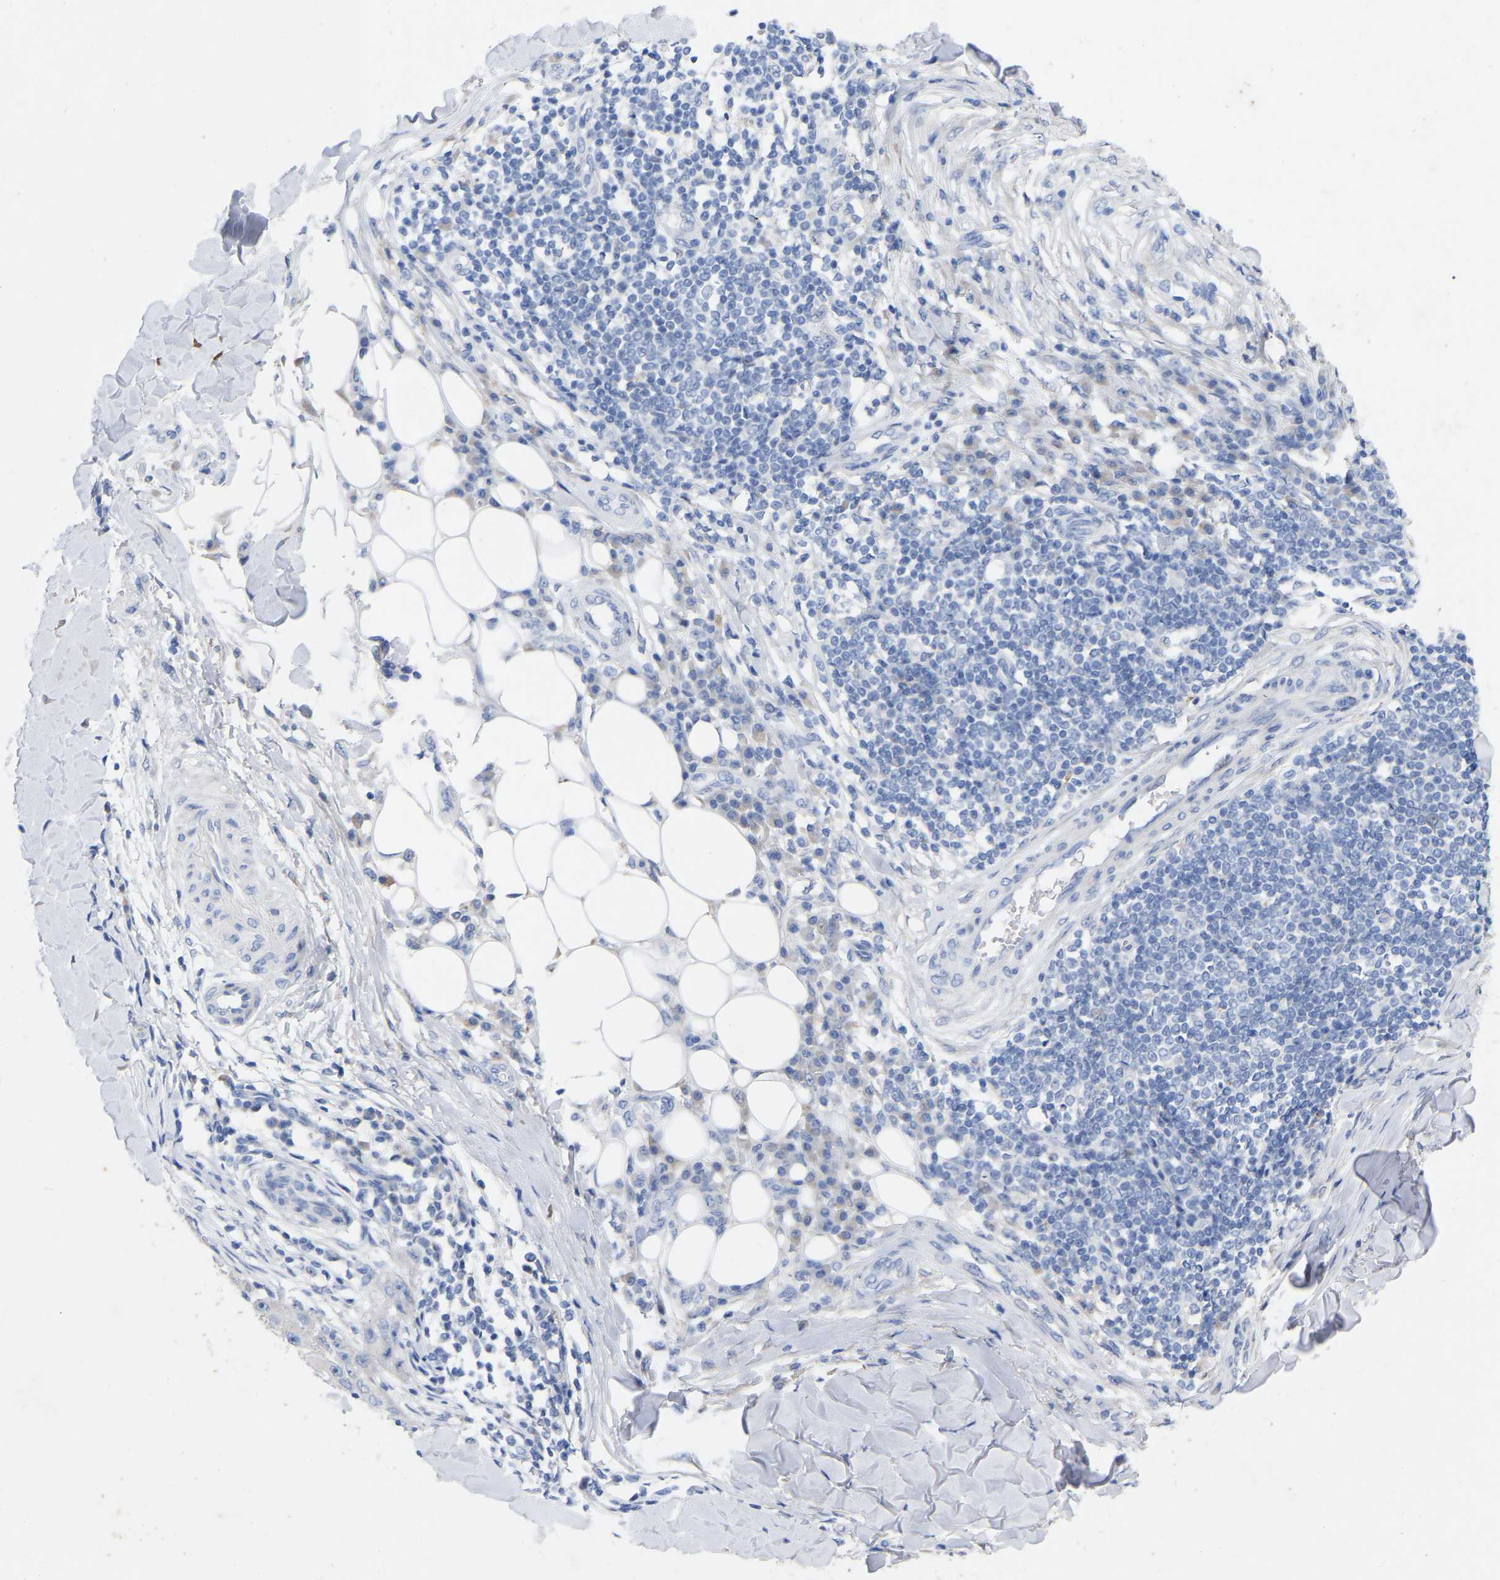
{"staining": {"intensity": "negative", "quantity": "none", "location": "none"}, "tissue": "skin cancer", "cell_type": "Tumor cells", "image_type": "cancer", "snomed": [{"axis": "morphology", "description": "Squamous cell carcinoma, NOS"}, {"axis": "topography", "description": "Skin"}], "caption": "Micrograph shows no significant protein positivity in tumor cells of skin squamous cell carcinoma.", "gene": "STRIP2", "patient": {"sex": "male", "age": 86}}